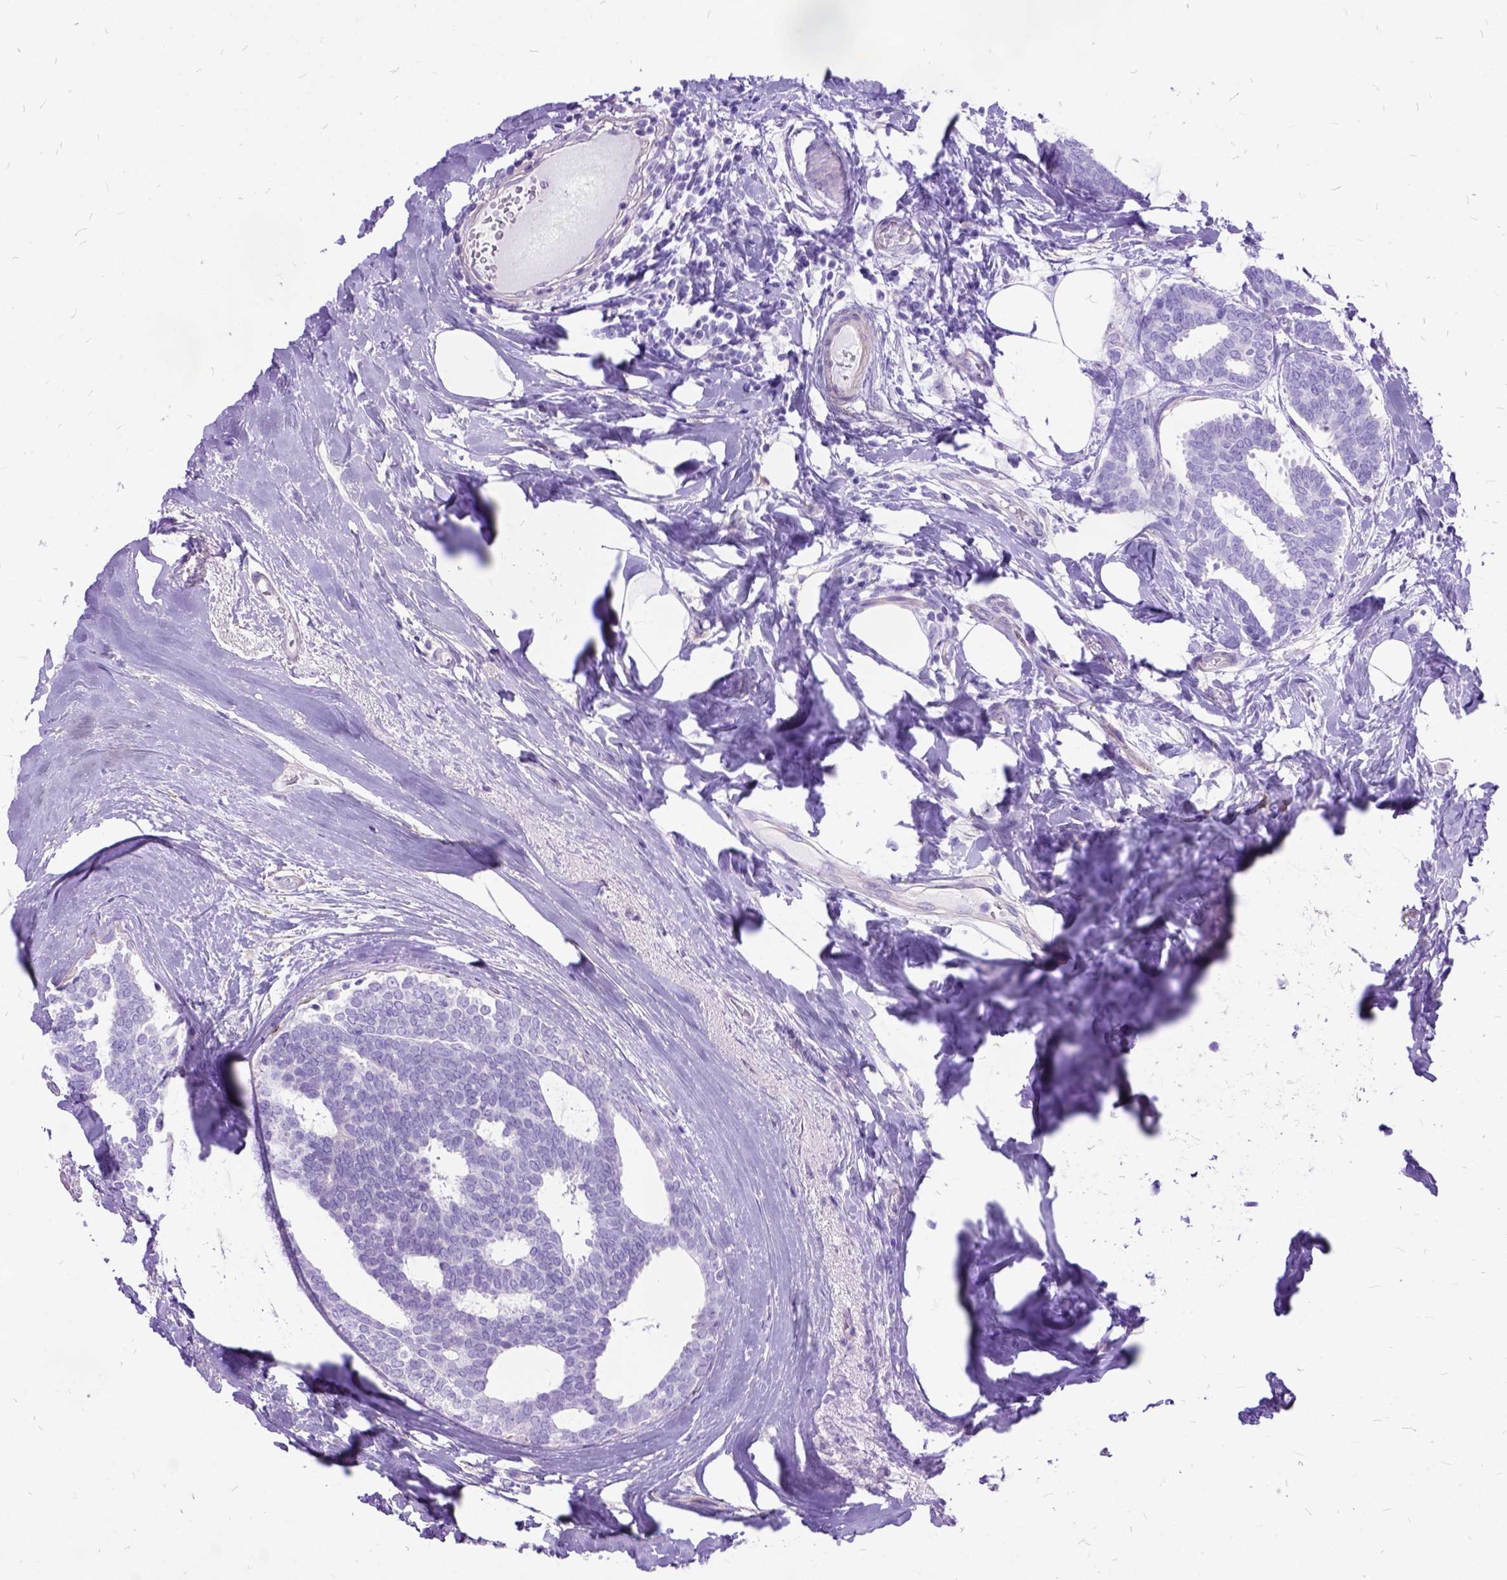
{"staining": {"intensity": "negative", "quantity": "none", "location": "none"}, "tissue": "breast cancer", "cell_type": "Tumor cells", "image_type": "cancer", "snomed": [{"axis": "morphology", "description": "Intraductal carcinoma, in situ"}, {"axis": "morphology", "description": "Duct carcinoma"}, {"axis": "morphology", "description": "Lobular carcinoma, in situ"}, {"axis": "topography", "description": "Breast"}], "caption": "Micrograph shows no significant protein staining in tumor cells of breast cancer (lobular carcinoma in situ).", "gene": "ARL9", "patient": {"sex": "female", "age": 44}}